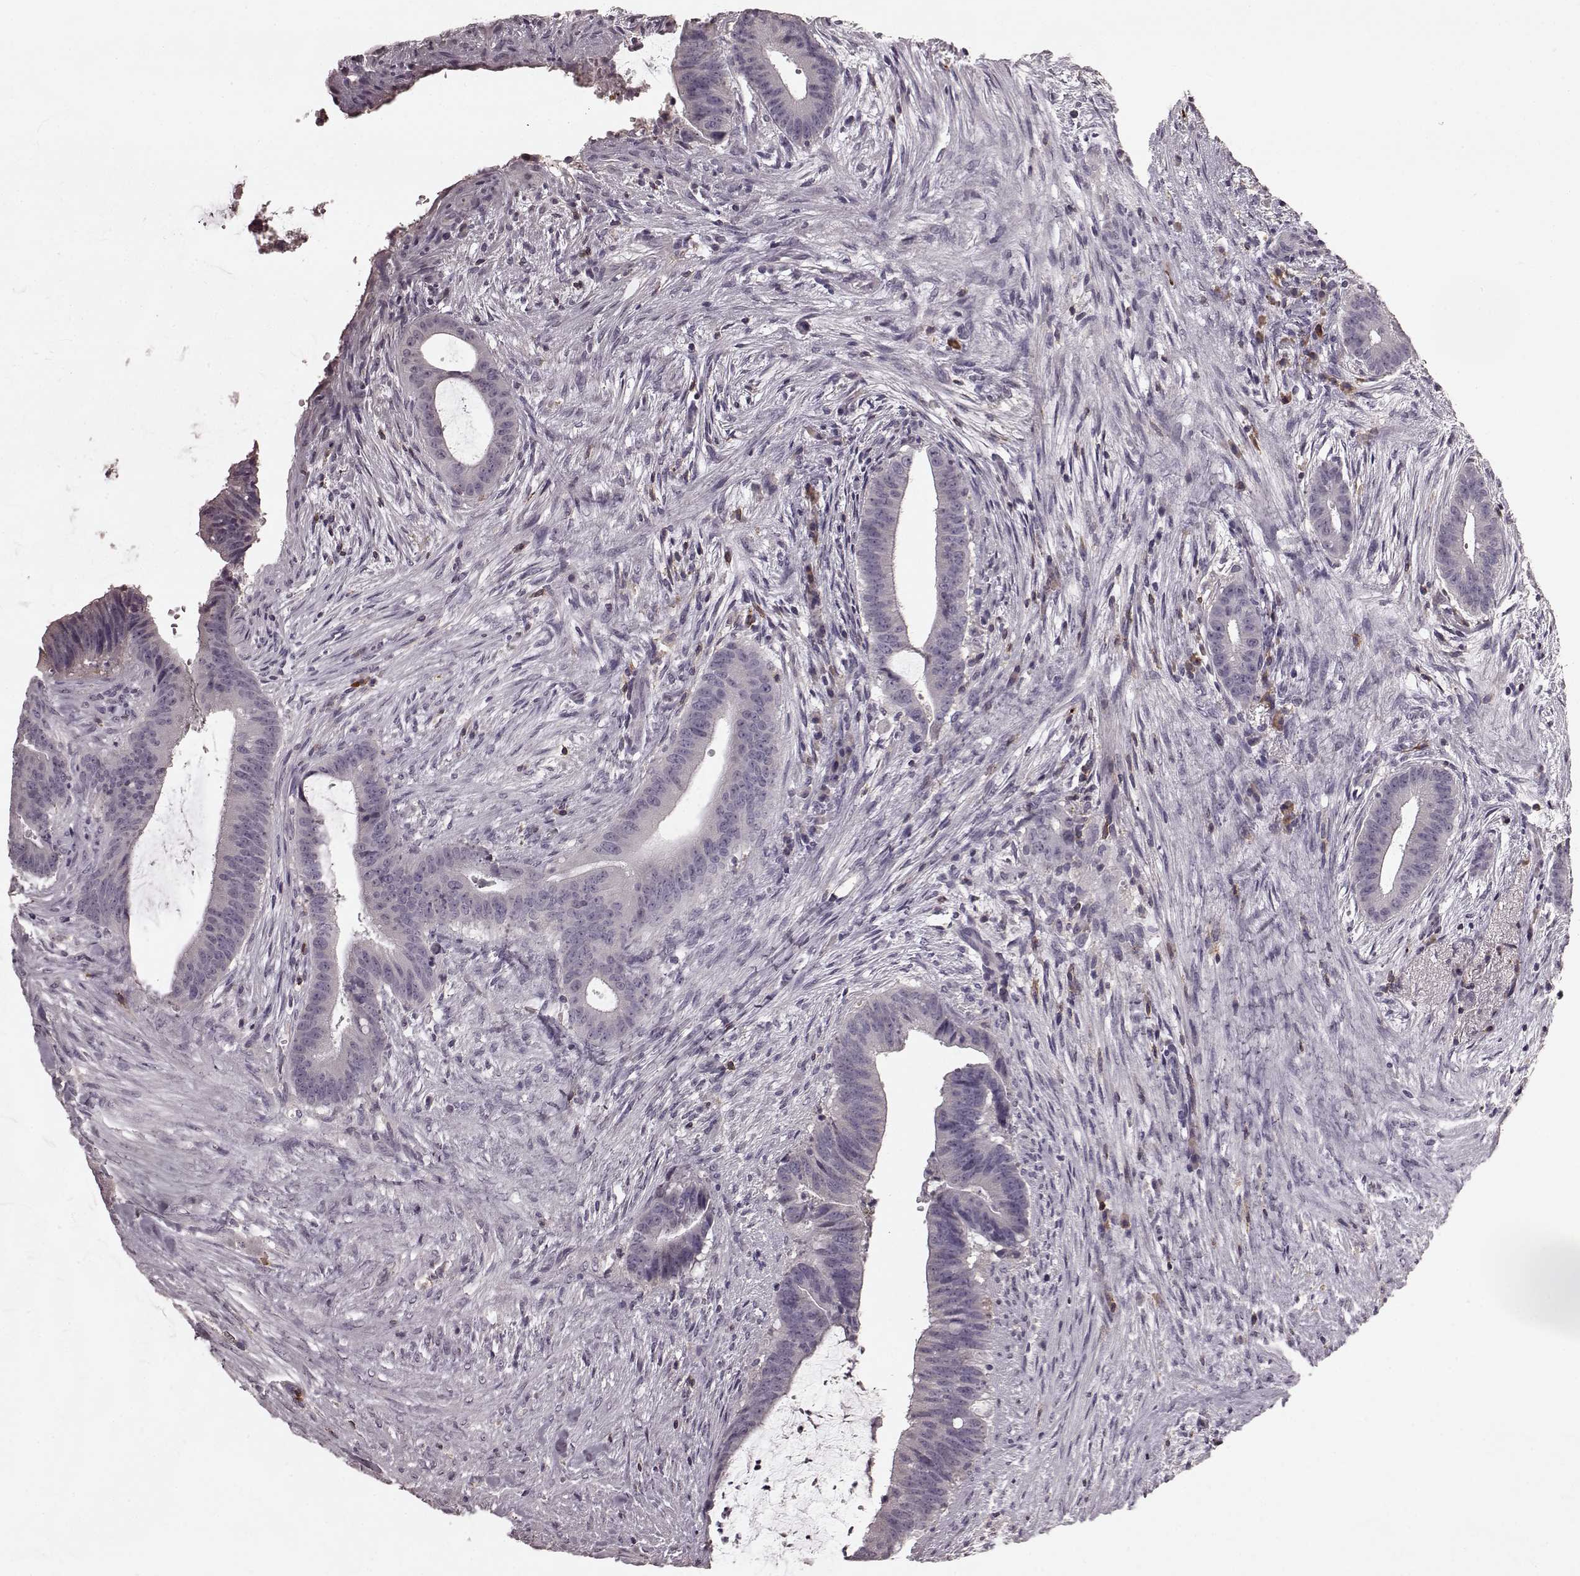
{"staining": {"intensity": "negative", "quantity": "none", "location": "none"}, "tissue": "colorectal cancer", "cell_type": "Tumor cells", "image_type": "cancer", "snomed": [{"axis": "morphology", "description": "Adenocarcinoma, NOS"}, {"axis": "topography", "description": "Colon"}], "caption": "The IHC photomicrograph has no significant expression in tumor cells of colorectal adenocarcinoma tissue.", "gene": "CD28", "patient": {"sex": "female", "age": 43}}